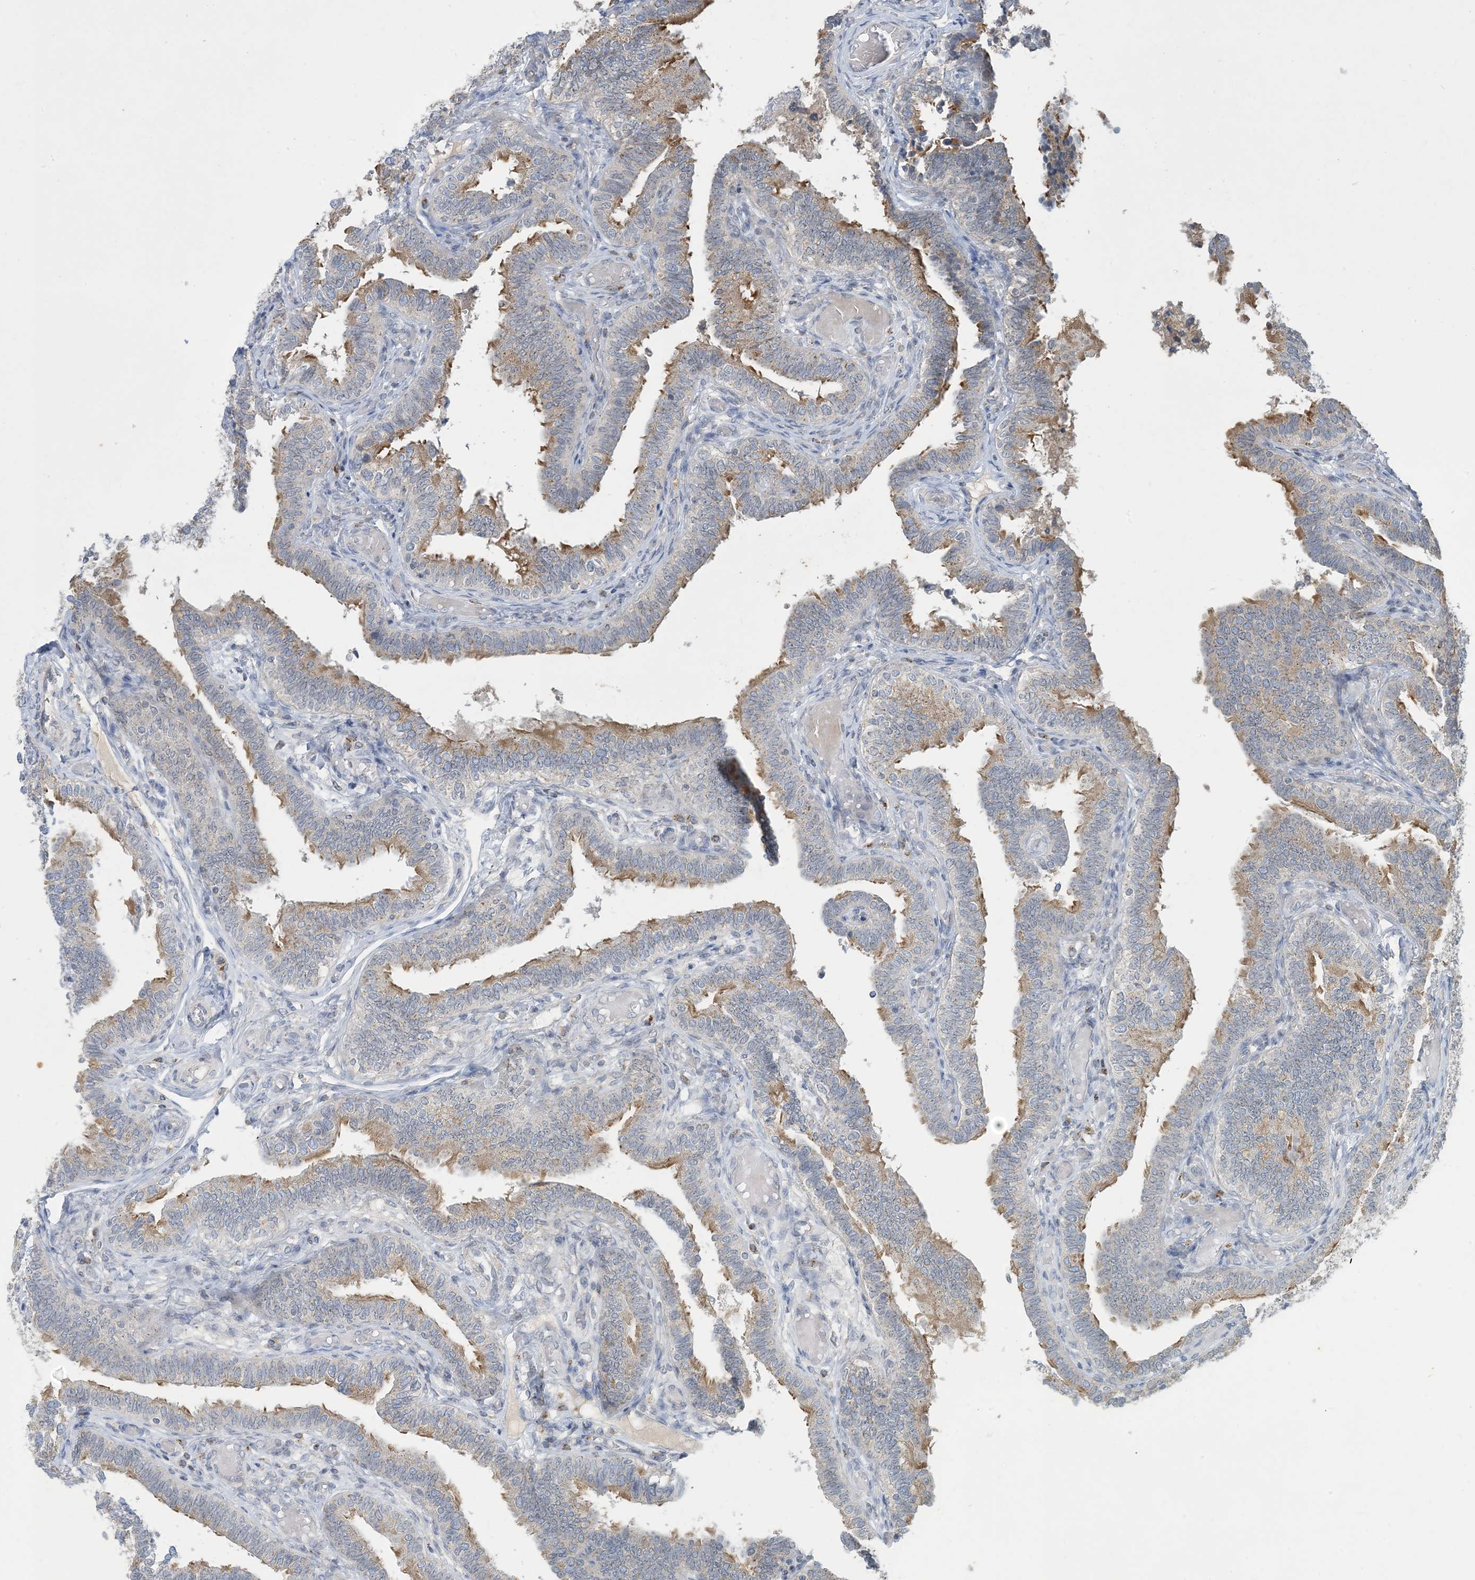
{"staining": {"intensity": "moderate", "quantity": "25%-75%", "location": "cytoplasmic/membranous"}, "tissue": "fallopian tube", "cell_type": "Glandular cells", "image_type": "normal", "snomed": [{"axis": "morphology", "description": "Normal tissue, NOS"}, {"axis": "topography", "description": "Fallopian tube"}], "caption": "Immunohistochemical staining of benign human fallopian tube displays medium levels of moderate cytoplasmic/membranous expression in approximately 25%-75% of glandular cells. (Stains: DAB (3,3'-diaminobenzidine) in brown, nuclei in blue, Microscopy: brightfield microscopy at high magnification).", "gene": "CCDC14", "patient": {"sex": "female", "age": 39}}